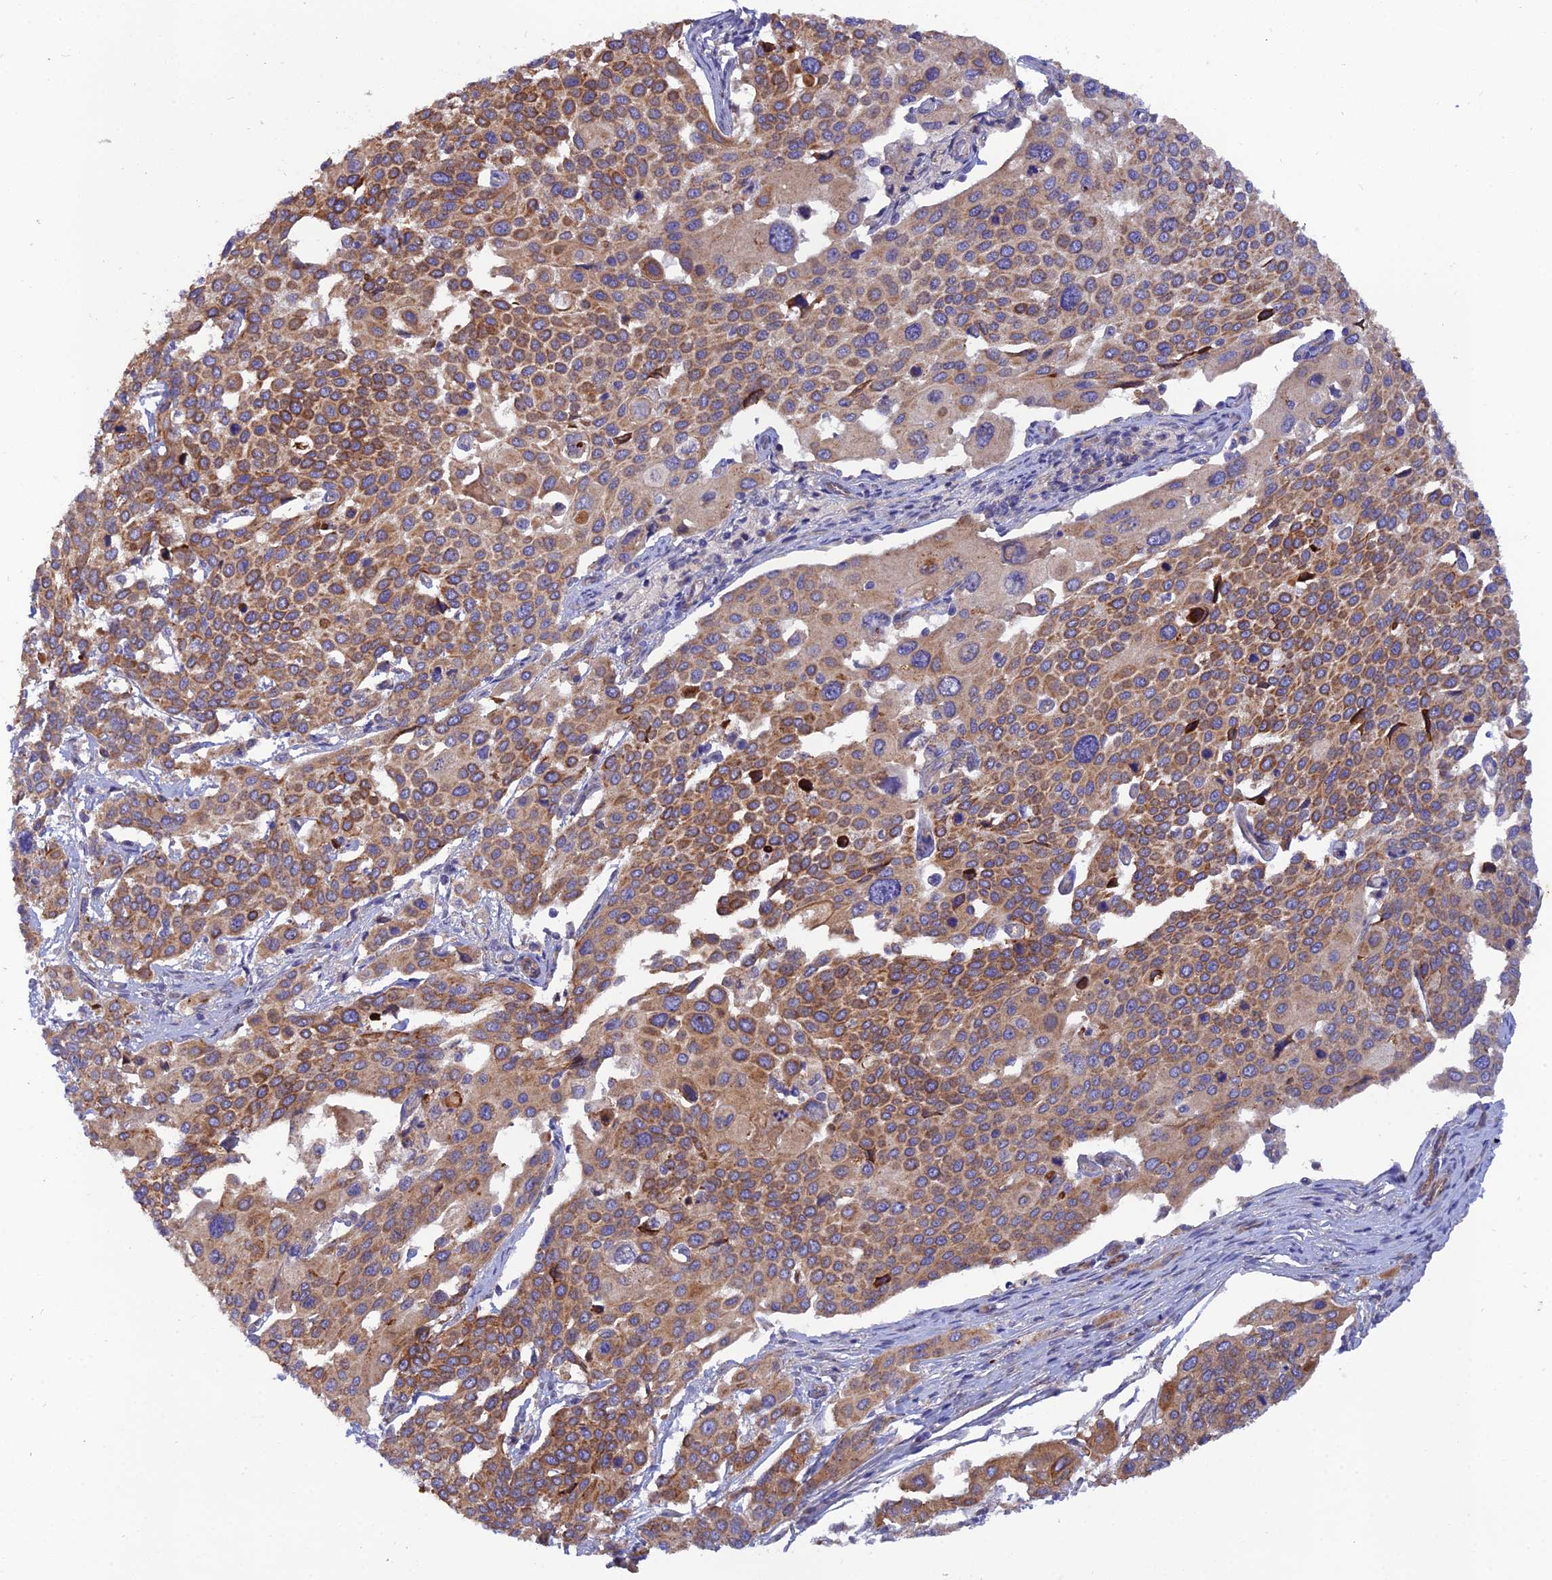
{"staining": {"intensity": "strong", "quantity": ">75%", "location": "cytoplasmic/membranous"}, "tissue": "cervical cancer", "cell_type": "Tumor cells", "image_type": "cancer", "snomed": [{"axis": "morphology", "description": "Squamous cell carcinoma, NOS"}, {"axis": "topography", "description": "Cervix"}], "caption": "Immunohistochemistry (IHC) image of neoplastic tissue: squamous cell carcinoma (cervical) stained using IHC displays high levels of strong protein expression localized specifically in the cytoplasmic/membranous of tumor cells, appearing as a cytoplasmic/membranous brown color.", "gene": "RALGAPA2", "patient": {"sex": "female", "age": 44}}